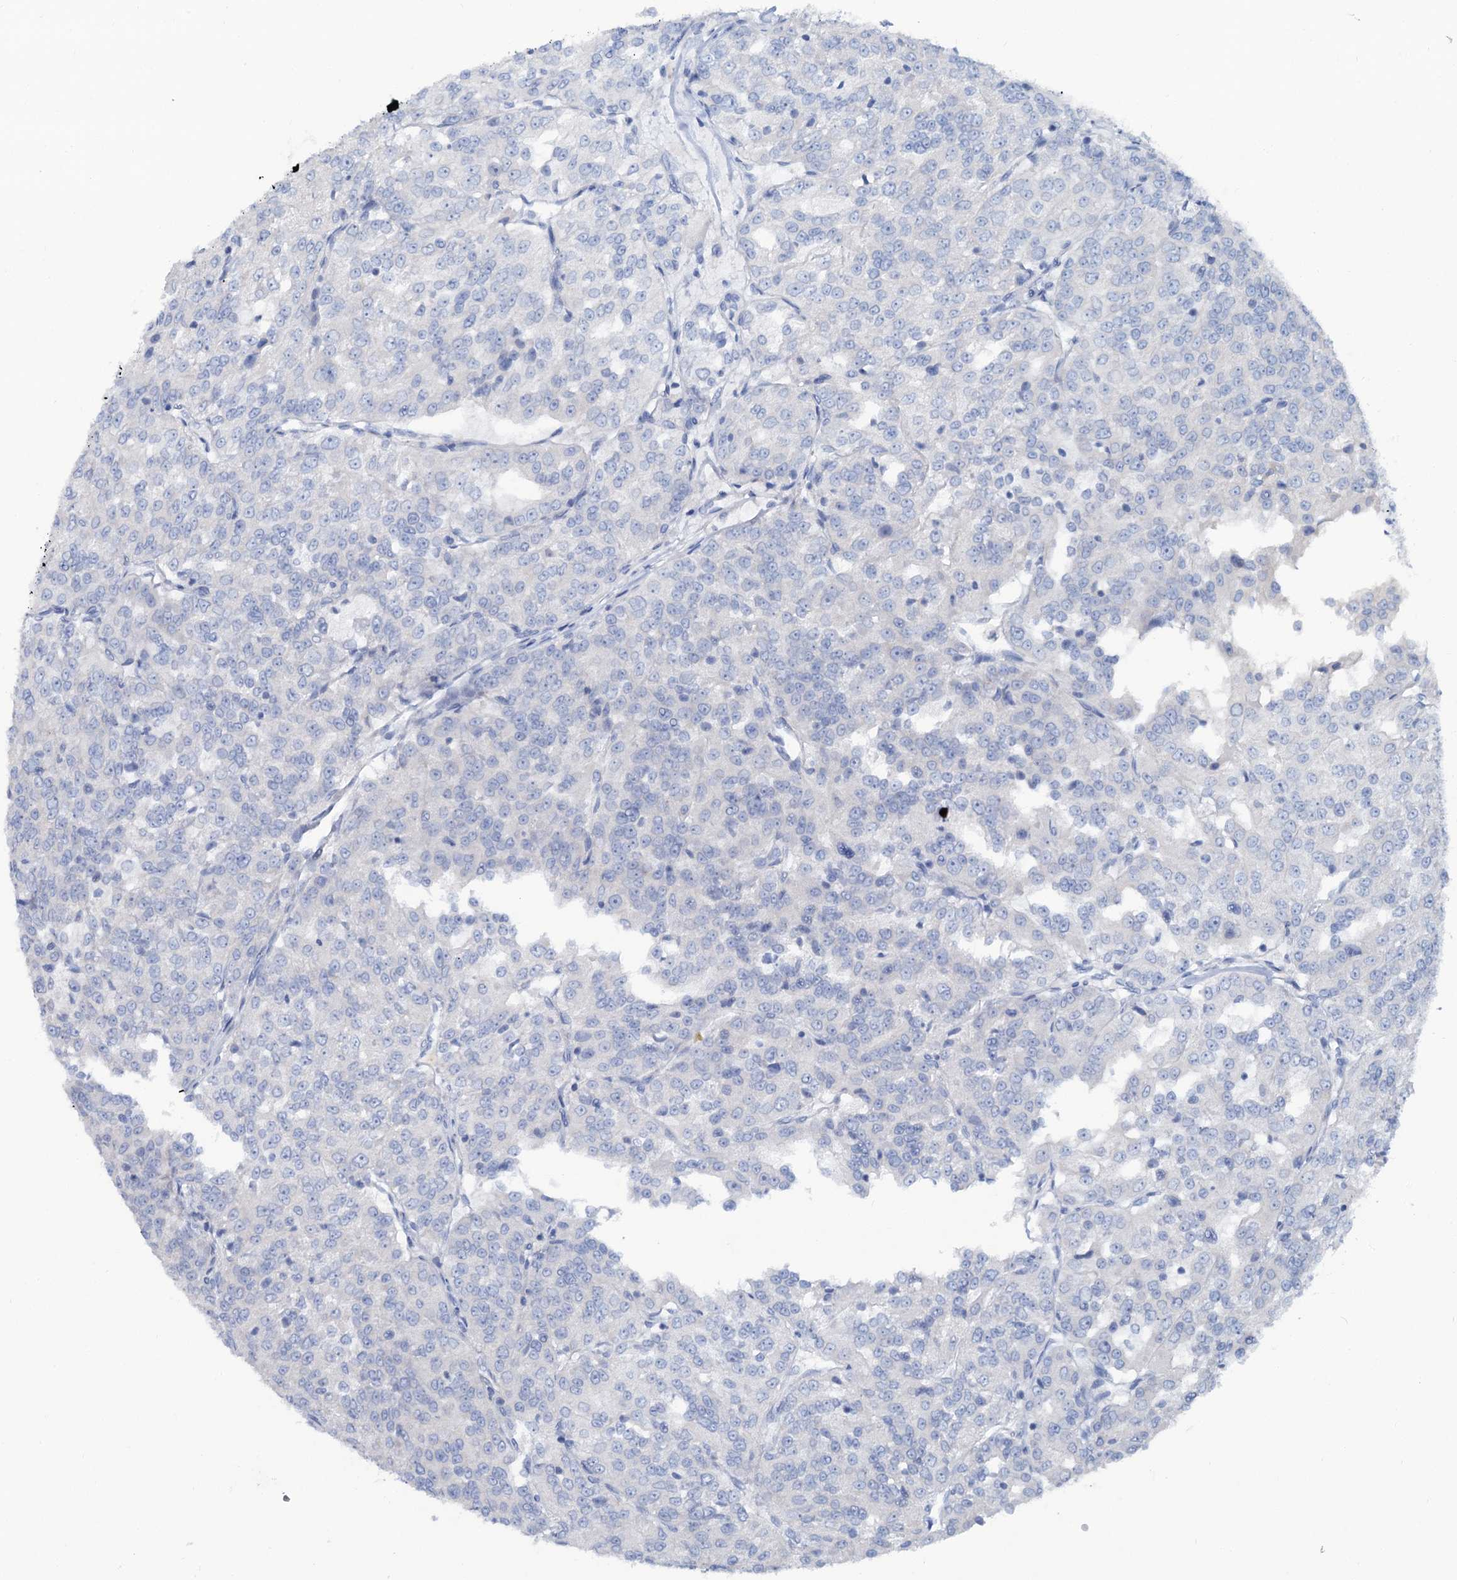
{"staining": {"intensity": "negative", "quantity": "none", "location": "none"}, "tissue": "renal cancer", "cell_type": "Tumor cells", "image_type": "cancer", "snomed": [{"axis": "morphology", "description": "Adenocarcinoma, NOS"}, {"axis": "topography", "description": "Kidney"}], "caption": "A high-resolution micrograph shows immunohistochemistry staining of renal cancer (adenocarcinoma), which reveals no significant positivity in tumor cells.", "gene": "SLC1A3", "patient": {"sex": "female", "age": 63}}